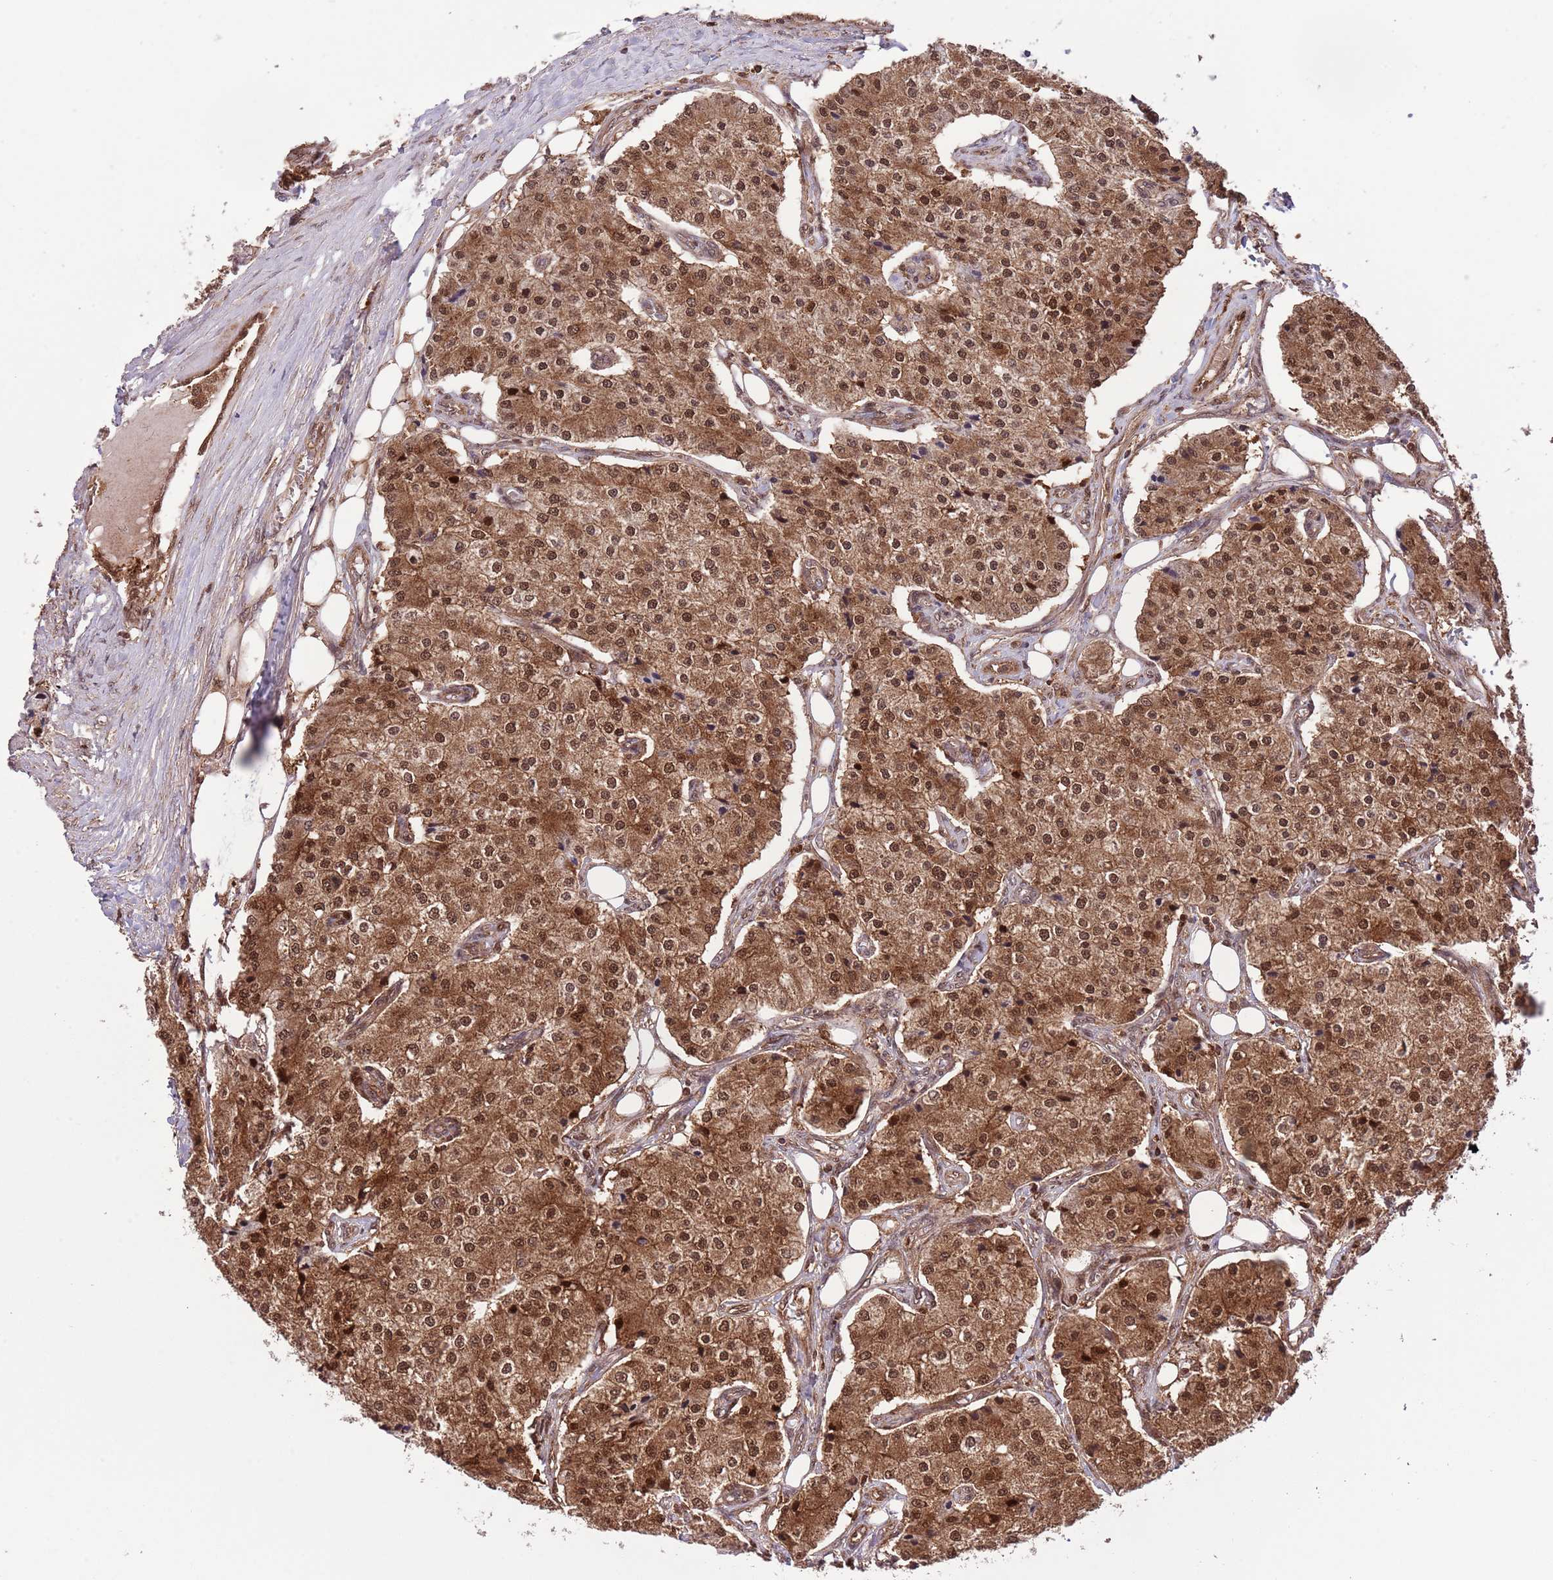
{"staining": {"intensity": "strong", "quantity": ">75%", "location": "cytoplasmic/membranous,nuclear"}, "tissue": "carcinoid", "cell_type": "Tumor cells", "image_type": "cancer", "snomed": [{"axis": "morphology", "description": "Carcinoid, malignant, NOS"}, {"axis": "topography", "description": "Colon"}], "caption": "Immunohistochemistry (IHC) (DAB) staining of human malignant carcinoid displays strong cytoplasmic/membranous and nuclear protein staining in approximately >75% of tumor cells. (IHC, brightfield microscopy, high magnification).", "gene": "HDHD2", "patient": {"sex": "female", "age": 52}}